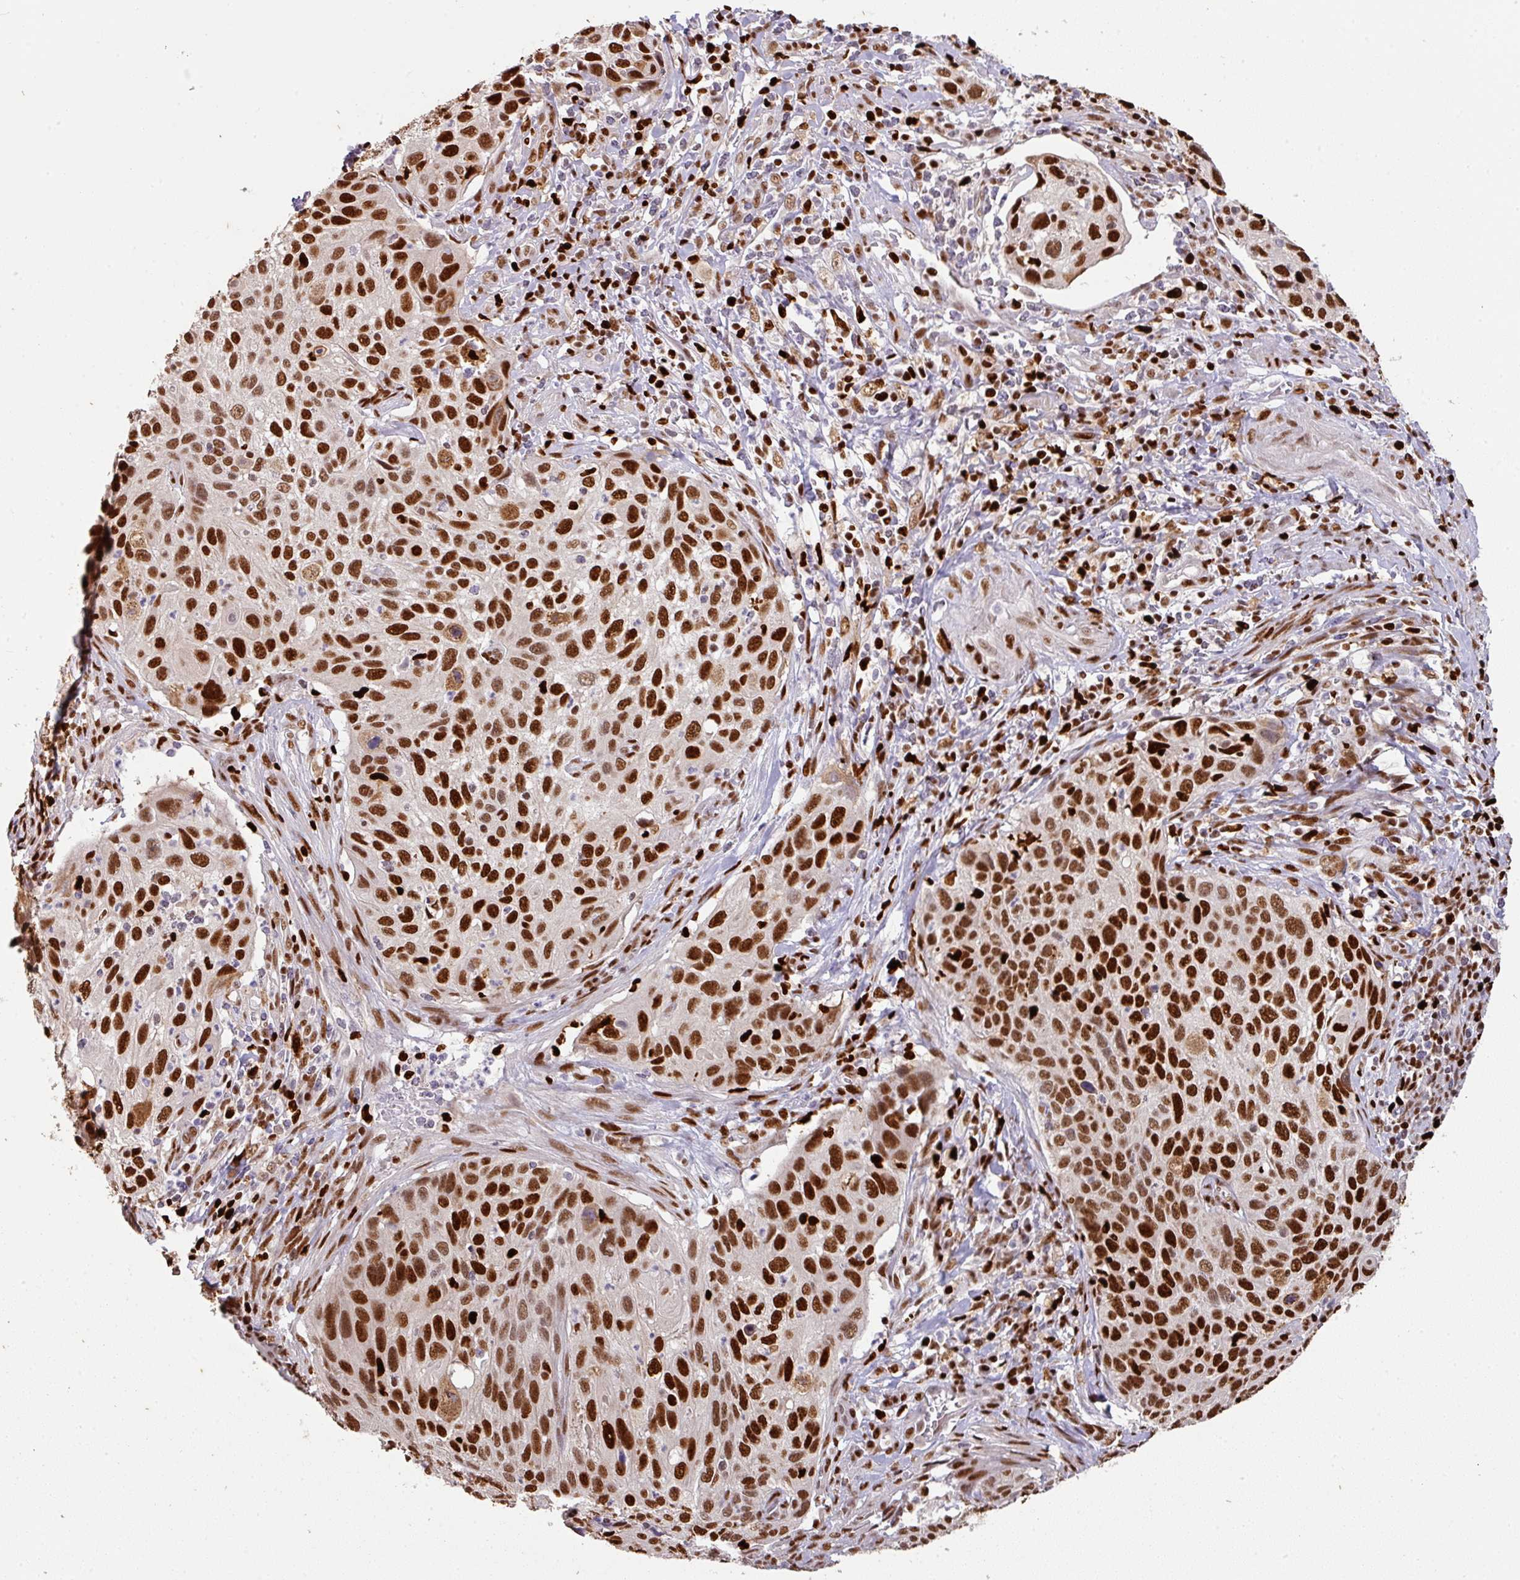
{"staining": {"intensity": "strong", "quantity": ">75%", "location": "nuclear"}, "tissue": "cervical cancer", "cell_type": "Tumor cells", "image_type": "cancer", "snomed": [{"axis": "morphology", "description": "Squamous cell carcinoma, NOS"}, {"axis": "topography", "description": "Cervix"}], "caption": "Protein staining by IHC shows strong nuclear staining in about >75% of tumor cells in cervical cancer (squamous cell carcinoma).", "gene": "SAMHD1", "patient": {"sex": "female", "age": 70}}